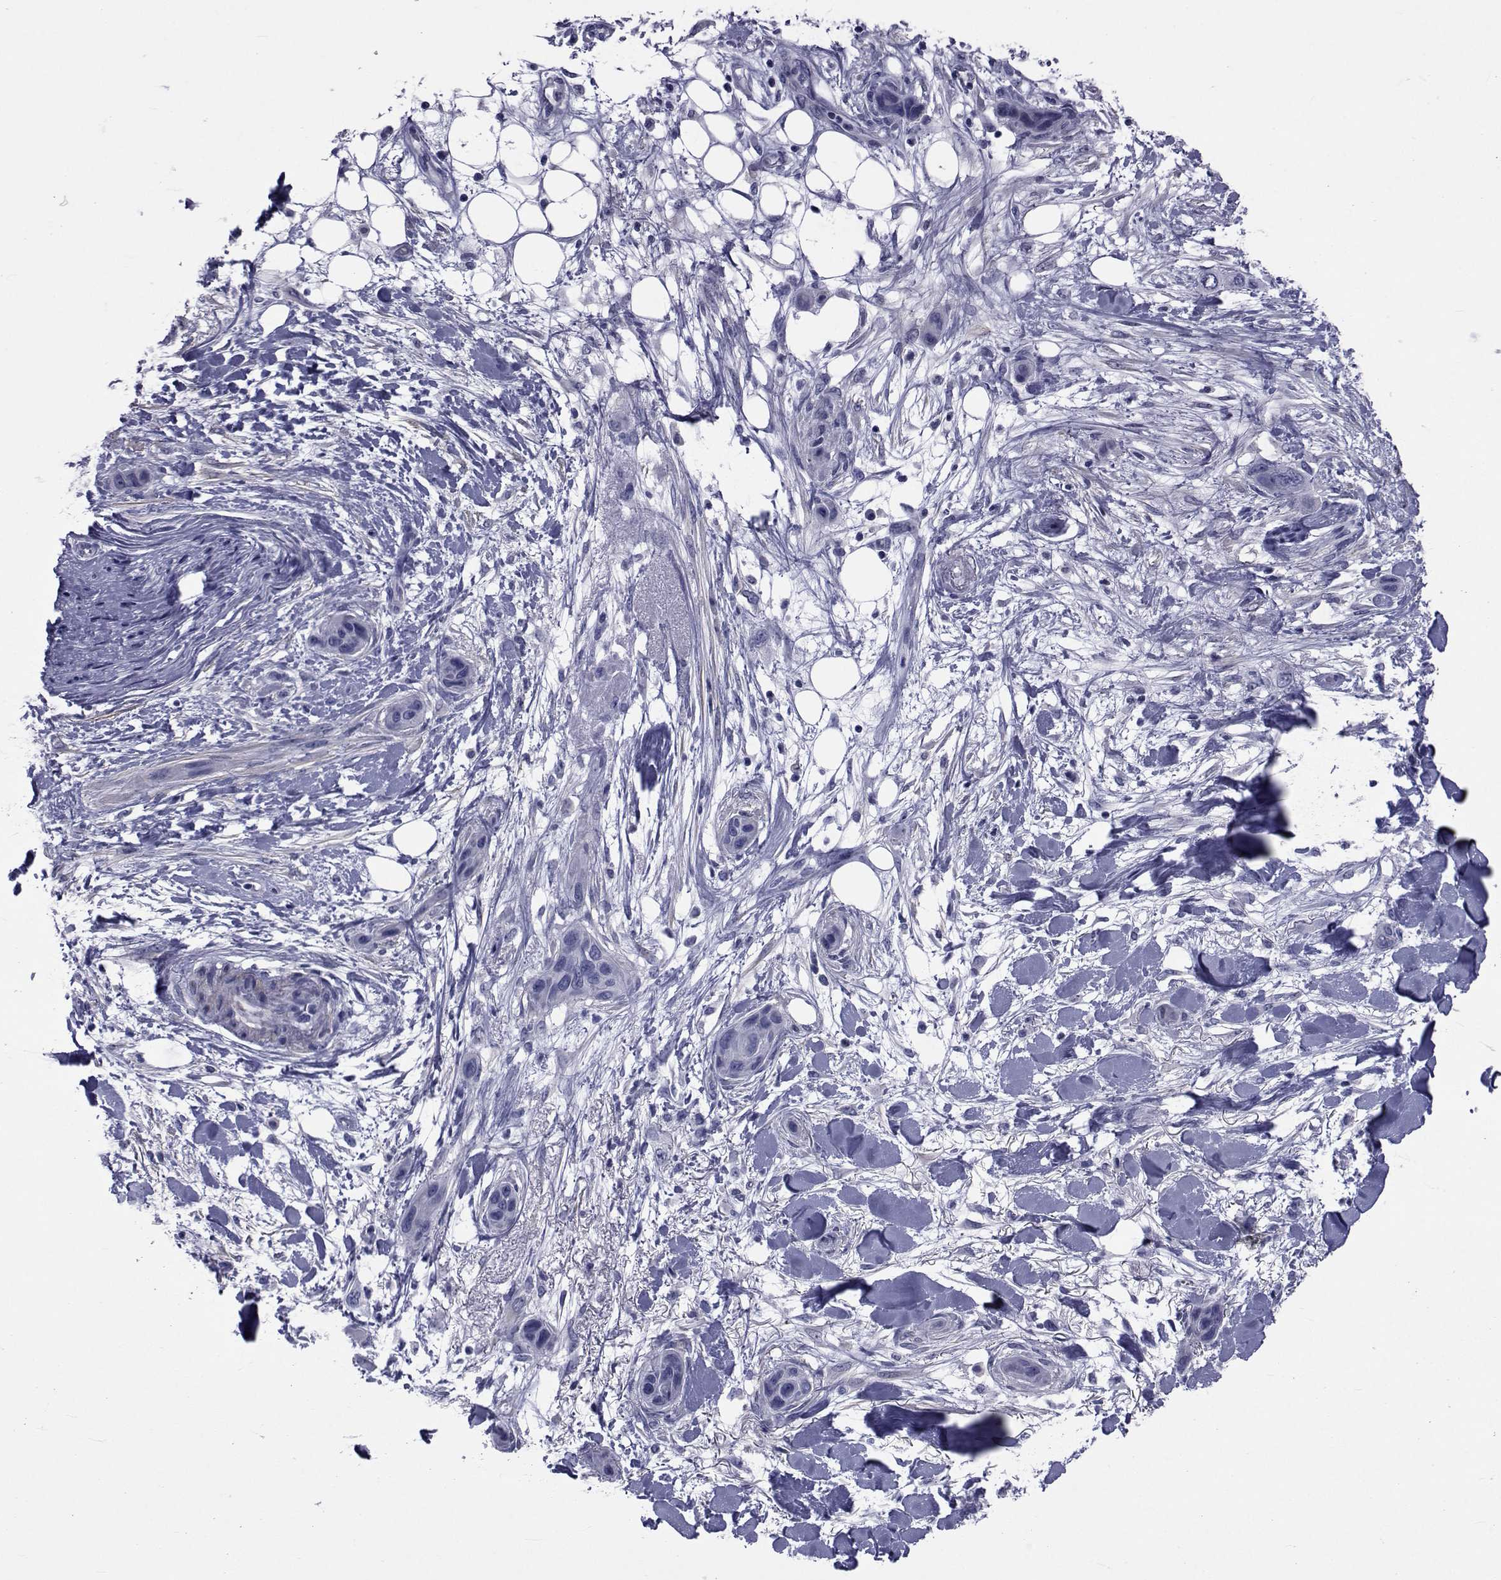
{"staining": {"intensity": "negative", "quantity": "none", "location": "none"}, "tissue": "skin cancer", "cell_type": "Tumor cells", "image_type": "cancer", "snomed": [{"axis": "morphology", "description": "Squamous cell carcinoma, NOS"}, {"axis": "topography", "description": "Skin"}], "caption": "Immunohistochemistry (IHC) of skin squamous cell carcinoma shows no staining in tumor cells.", "gene": "GKAP1", "patient": {"sex": "male", "age": 79}}